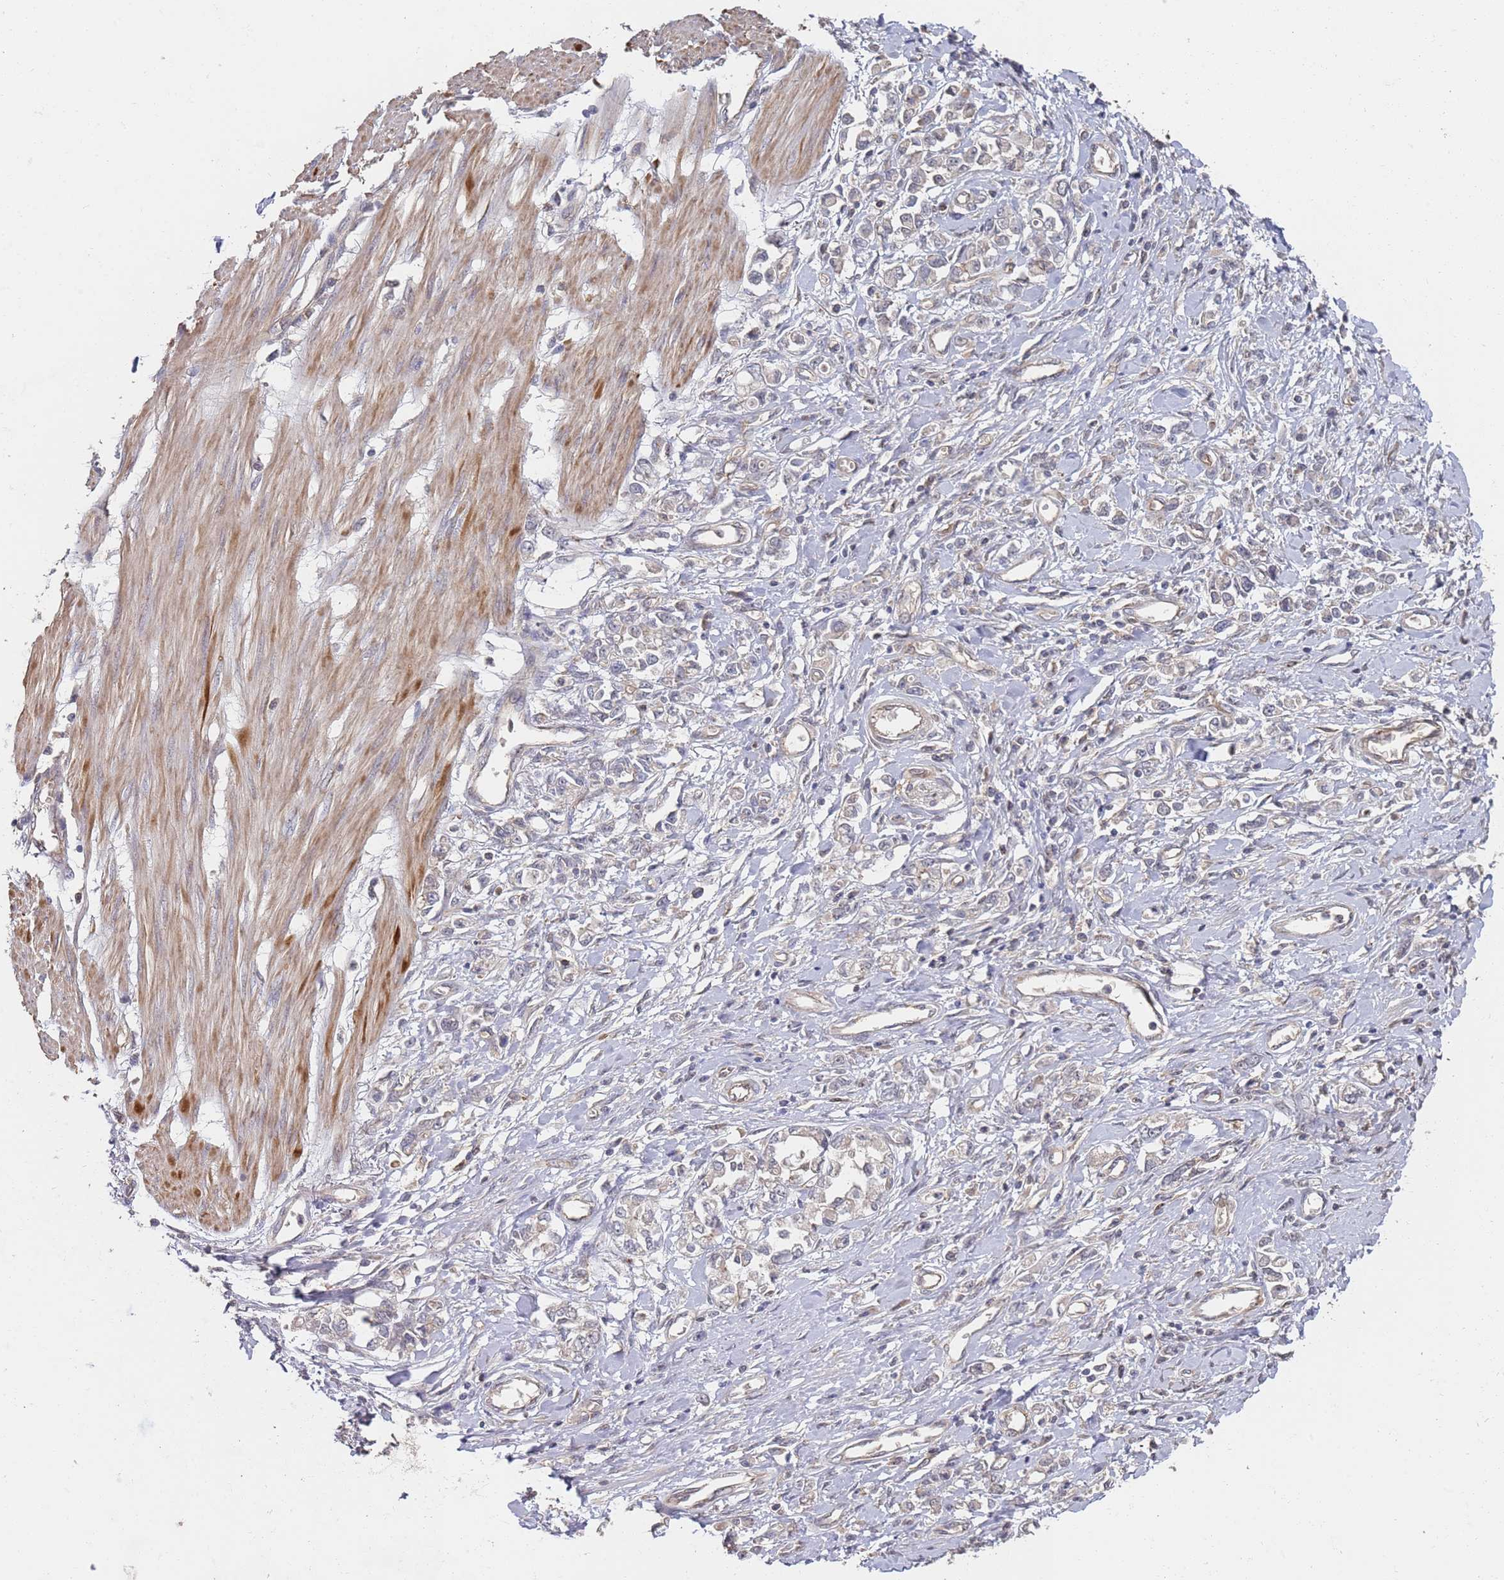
{"staining": {"intensity": "negative", "quantity": "none", "location": "none"}, "tissue": "stomach cancer", "cell_type": "Tumor cells", "image_type": "cancer", "snomed": [{"axis": "morphology", "description": "Adenocarcinoma, NOS"}, {"axis": "topography", "description": "Stomach"}], "caption": "Tumor cells show no significant expression in stomach adenocarcinoma.", "gene": "ABCB6", "patient": {"sex": "female", "age": 76}}